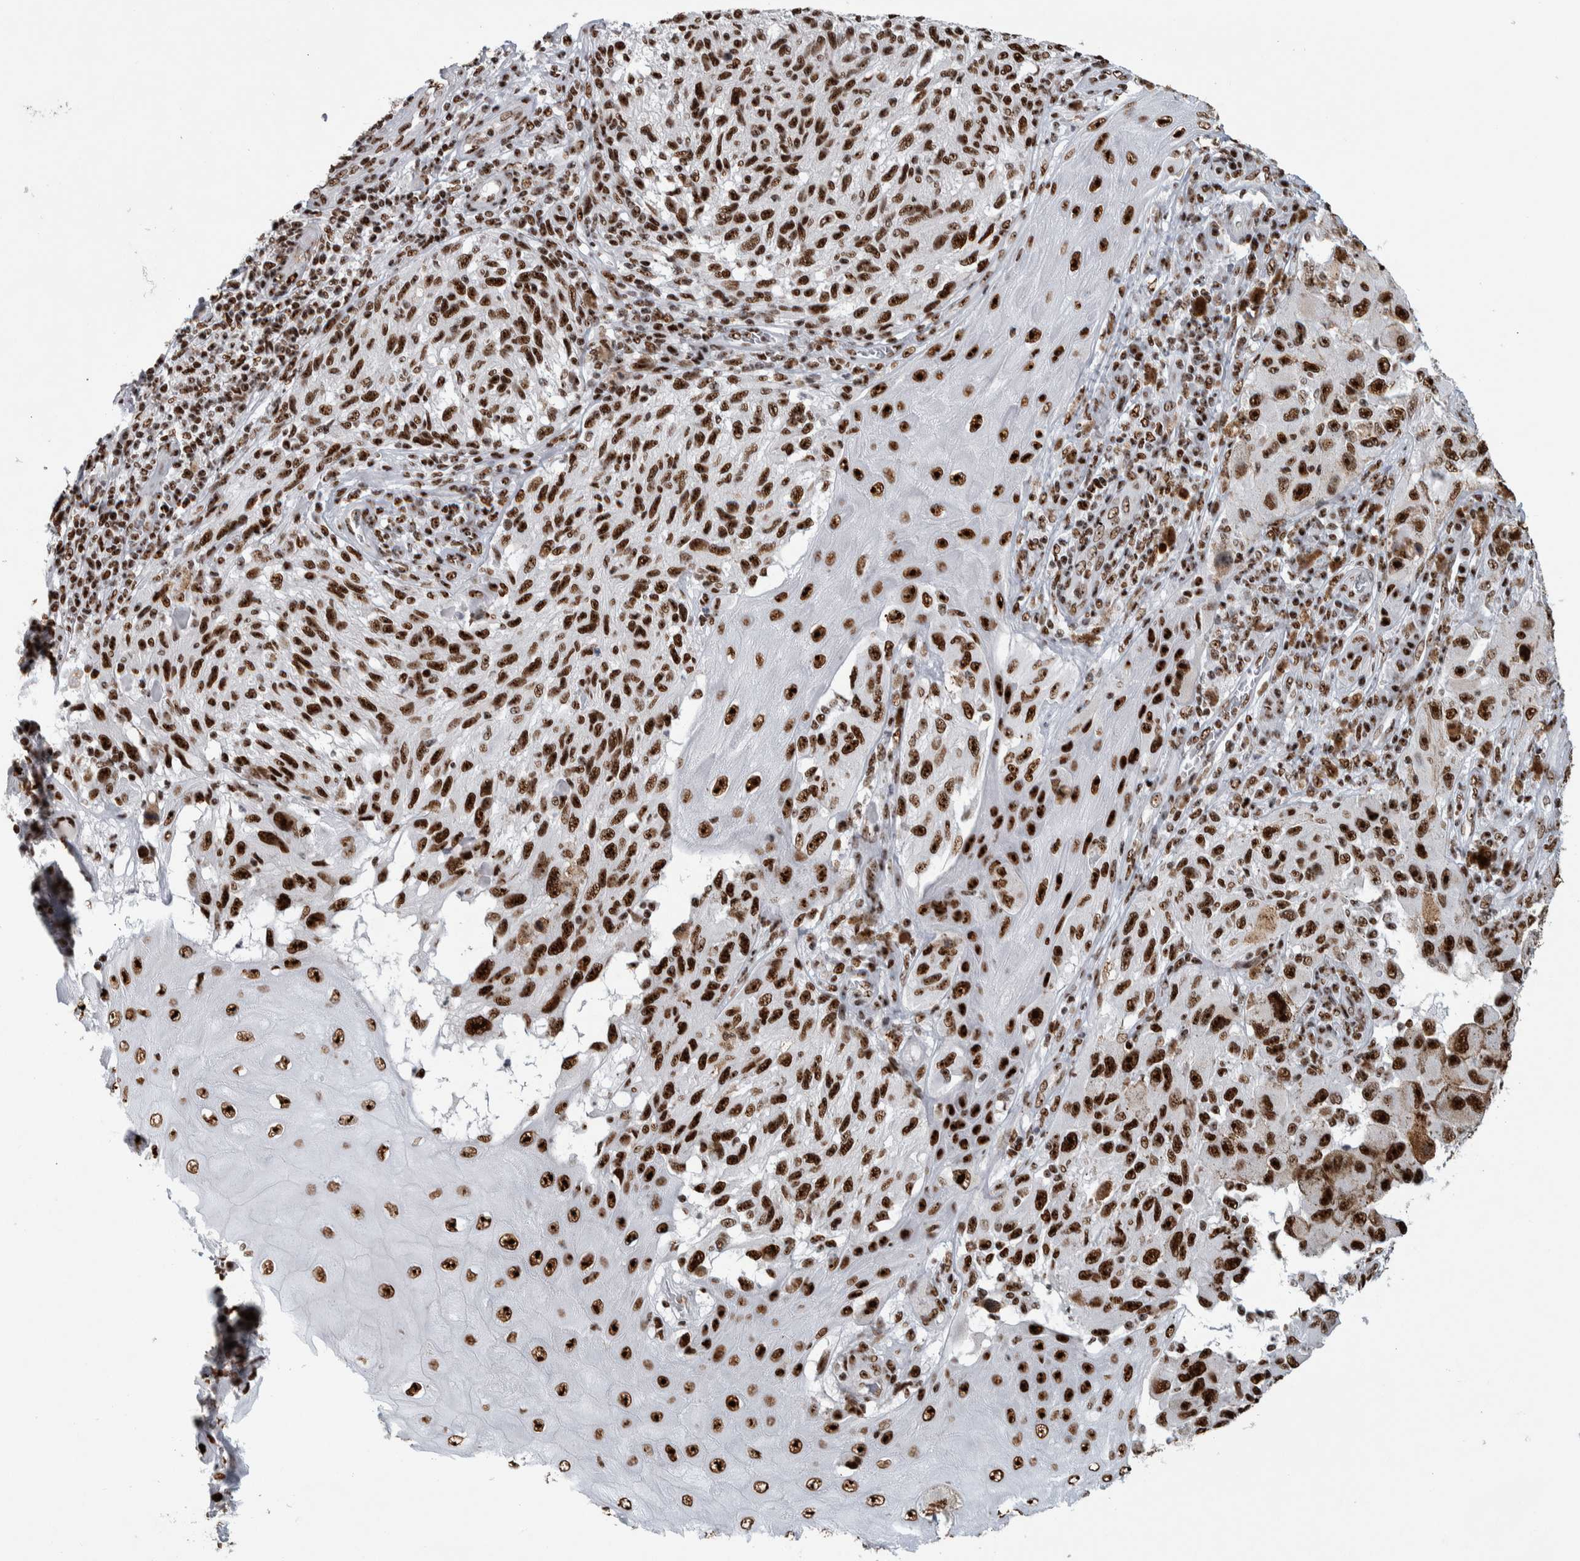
{"staining": {"intensity": "strong", "quantity": ">75%", "location": "nuclear"}, "tissue": "melanoma", "cell_type": "Tumor cells", "image_type": "cancer", "snomed": [{"axis": "morphology", "description": "Malignant melanoma, NOS"}, {"axis": "topography", "description": "Skin"}], "caption": "Human melanoma stained with a protein marker displays strong staining in tumor cells.", "gene": "NCL", "patient": {"sex": "female", "age": 73}}